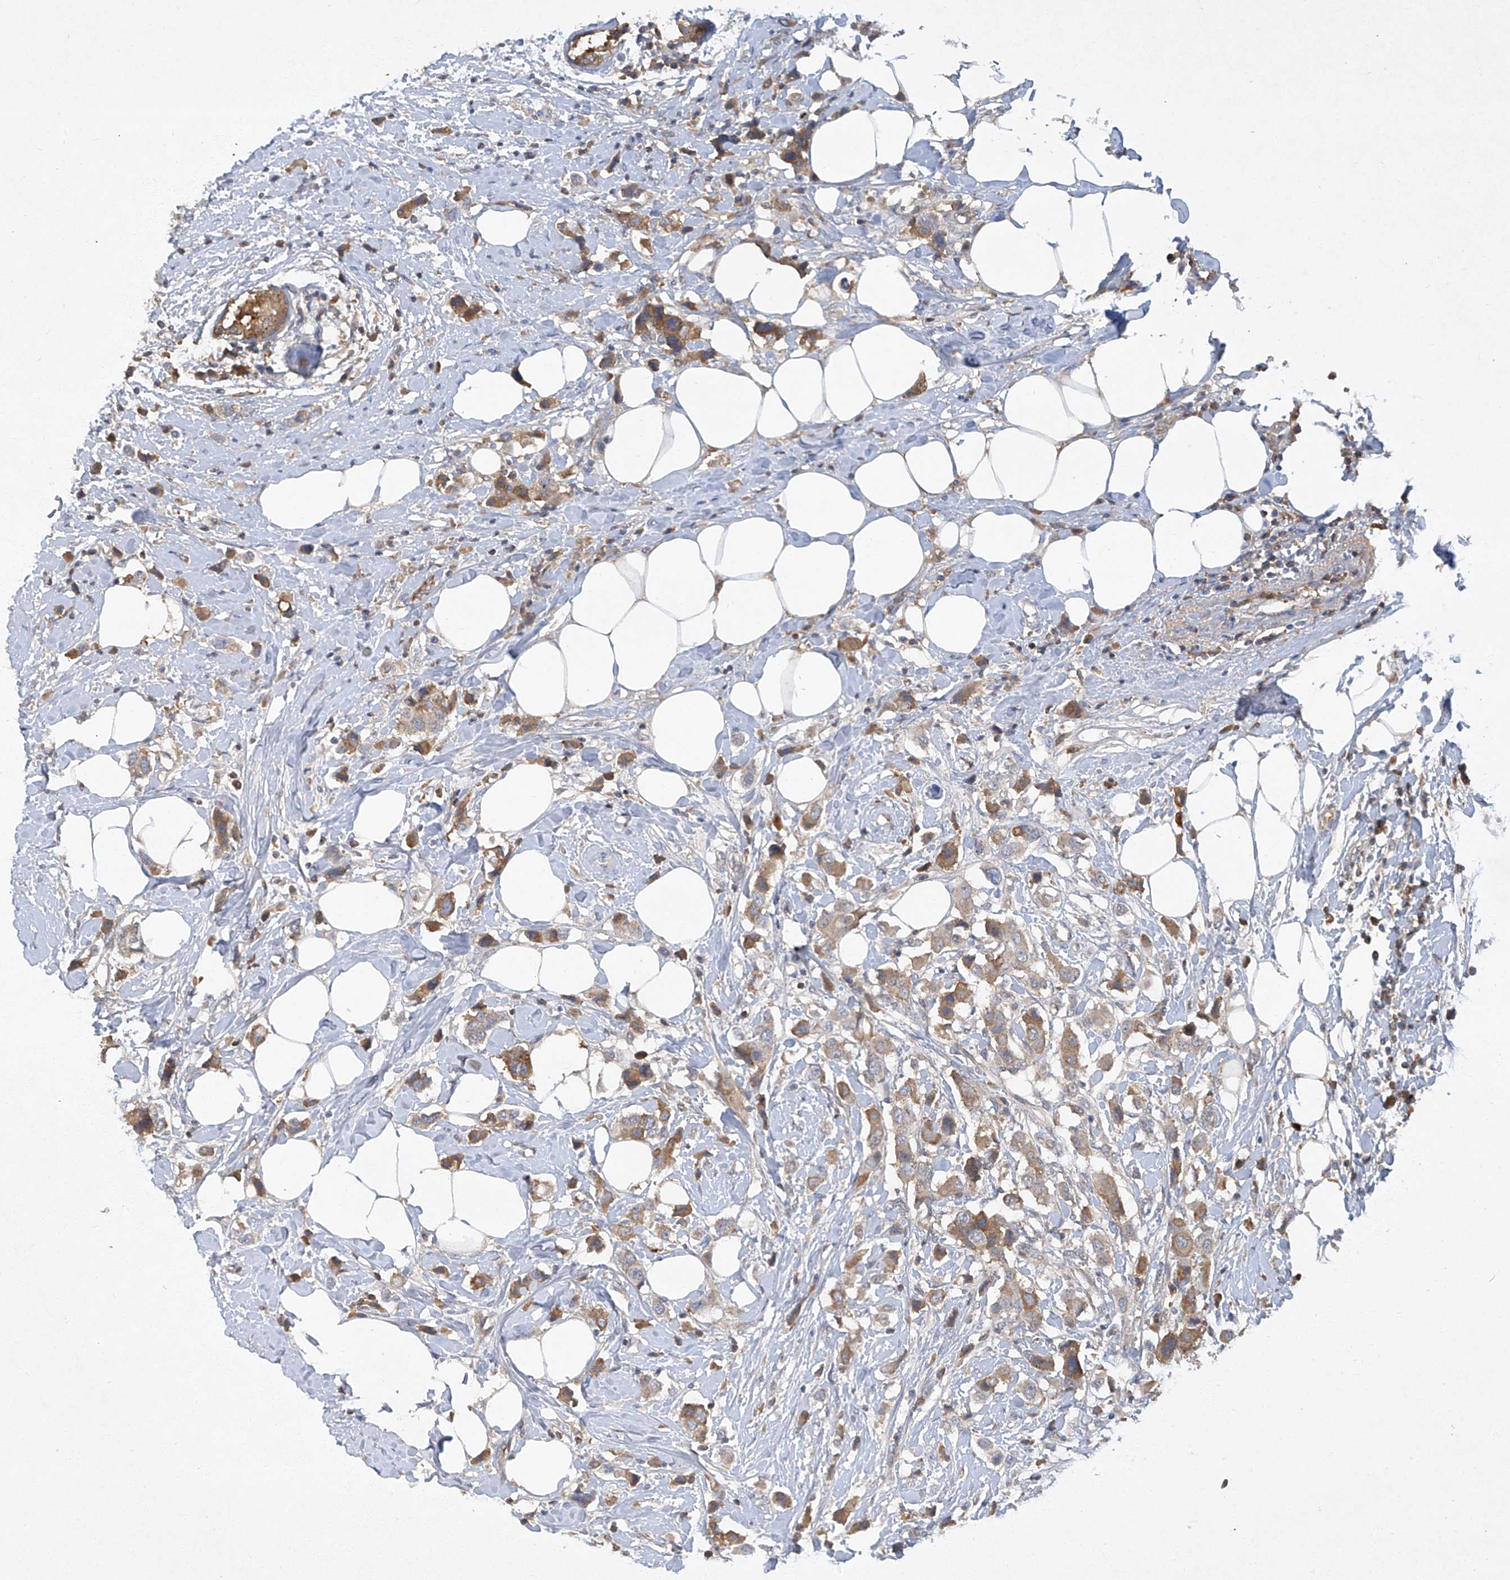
{"staining": {"intensity": "moderate", "quantity": "<25%", "location": "cytoplasmic/membranous"}, "tissue": "breast cancer", "cell_type": "Tumor cells", "image_type": "cancer", "snomed": [{"axis": "morphology", "description": "Normal tissue, NOS"}, {"axis": "morphology", "description": "Duct carcinoma"}, {"axis": "topography", "description": "Breast"}], "caption": "Brown immunohistochemical staining in breast cancer exhibits moderate cytoplasmic/membranous staining in approximately <25% of tumor cells.", "gene": "HAS3", "patient": {"sex": "female", "age": 50}}